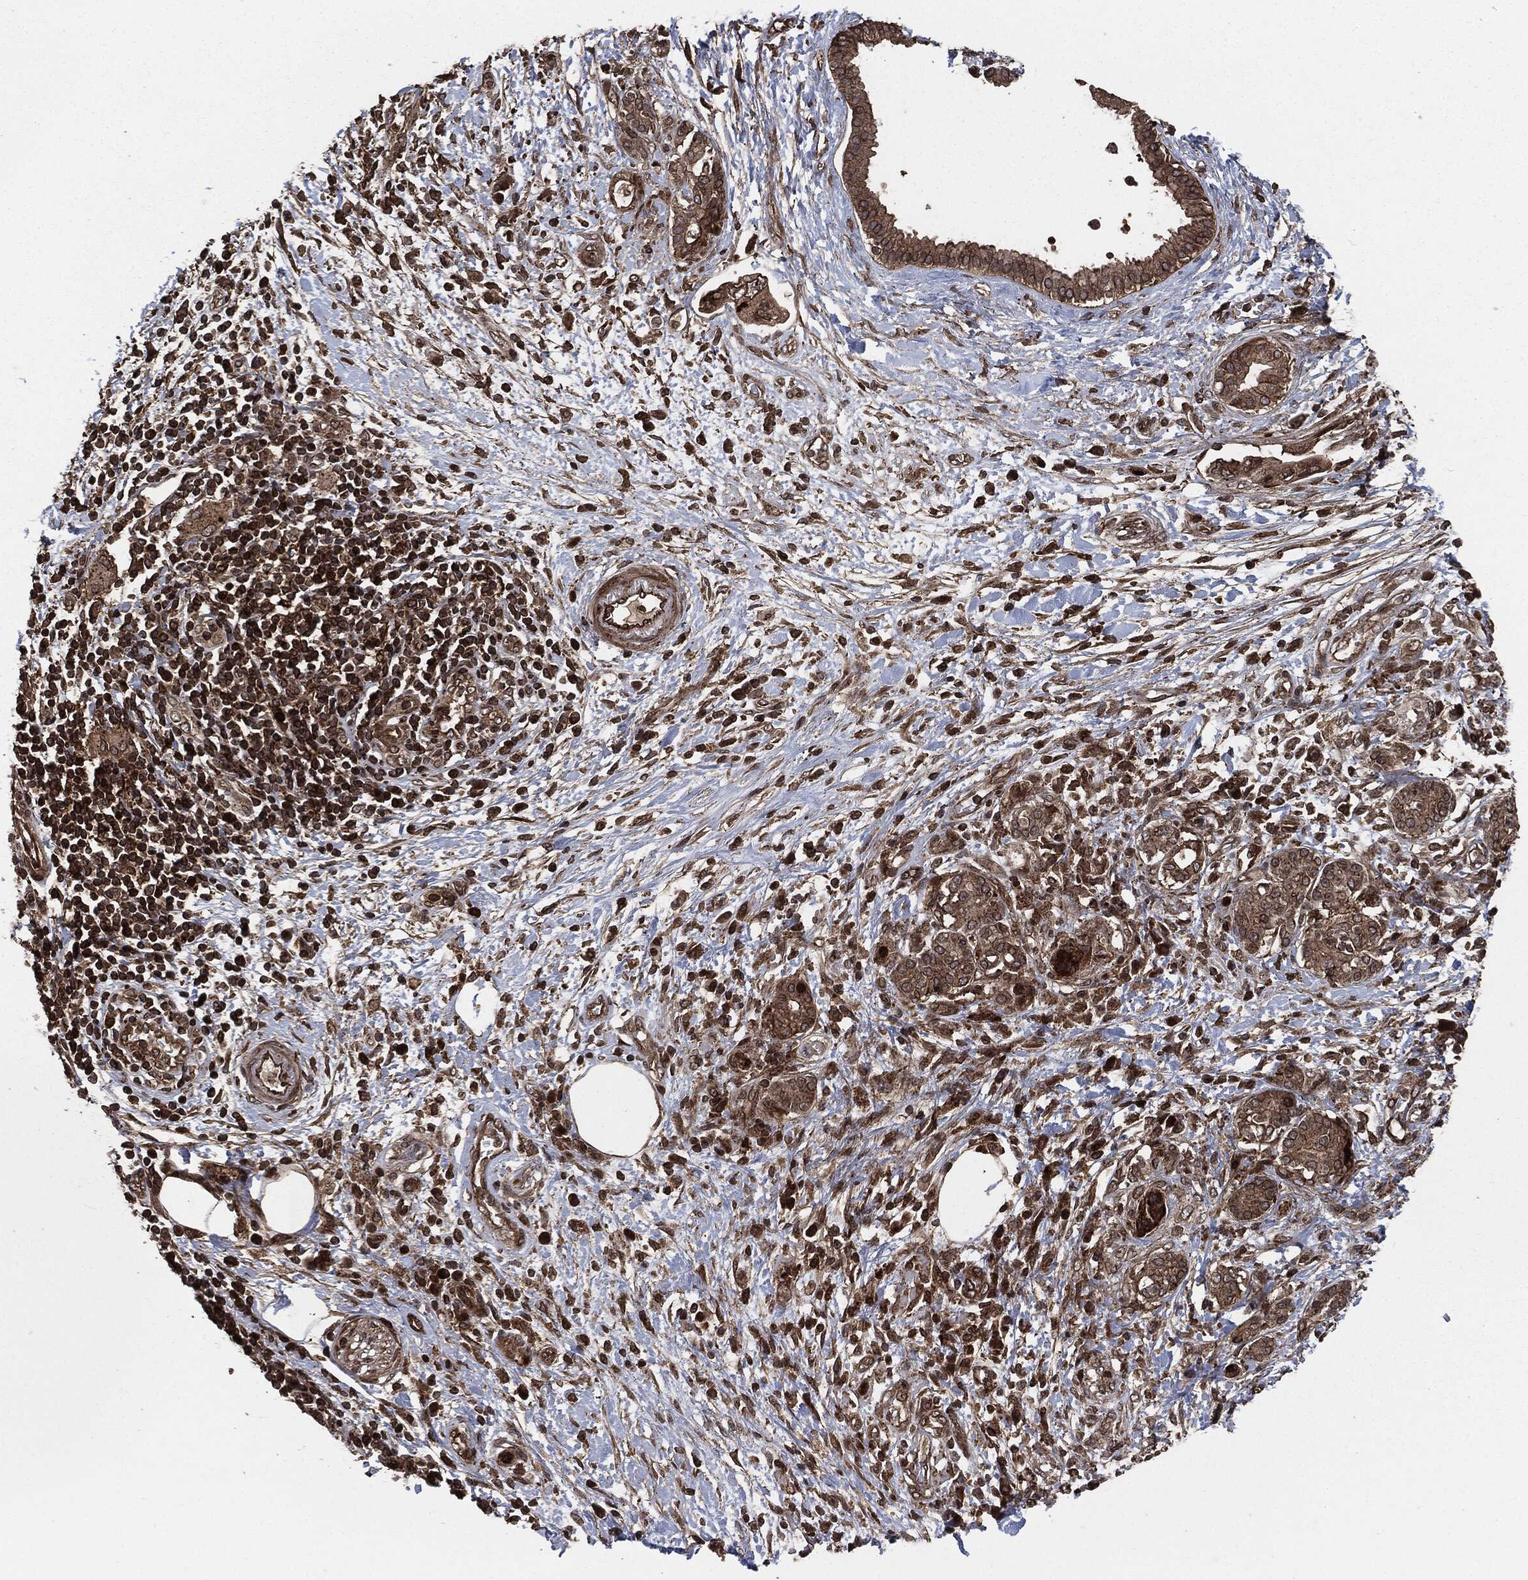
{"staining": {"intensity": "moderate", "quantity": ">75%", "location": "cytoplasmic/membranous"}, "tissue": "pancreatic cancer", "cell_type": "Tumor cells", "image_type": "cancer", "snomed": [{"axis": "morphology", "description": "Adenocarcinoma, NOS"}, {"axis": "topography", "description": "Pancreas"}], "caption": "A brown stain highlights moderate cytoplasmic/membranous staining of a protein in human pancreatic cancer (adenocarcinoma) tumor cells. (DAB (3,3'-diaminobenzidine) IHC with brightfield microscopy, high magnification).", "gene": "IFIT1", "patient": {"sex": "female", "age": 73}}